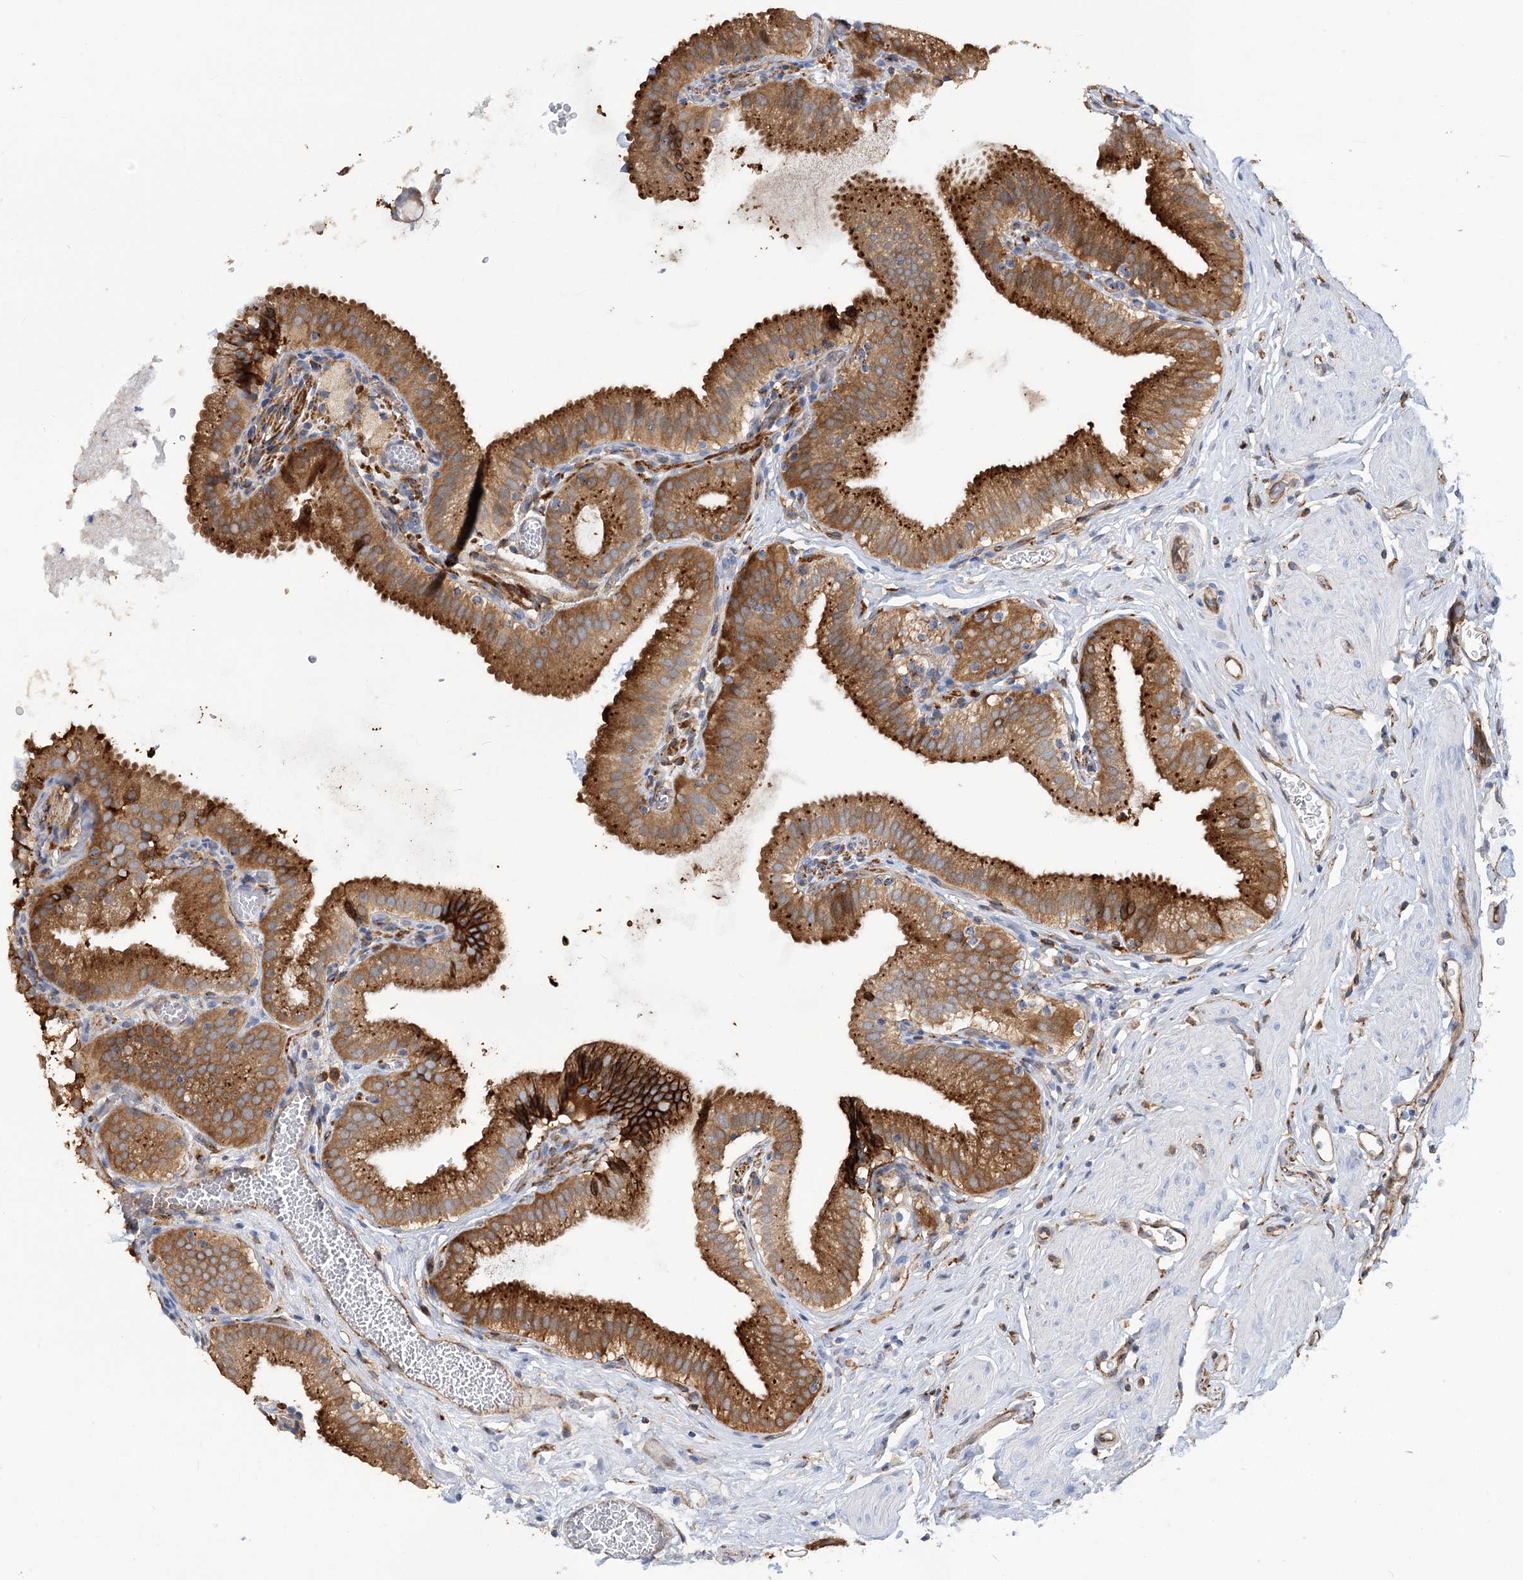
{"staining": {"intensity": "strong", "quantity": ">75%", "location": "cytoplasmic/membranous"}, "tissue": "gallbladder", "cell_type": "Glandular cells", "image_type": "normal", "snomed": [{"axis": "morphology", "description": "Normal tissue, NOS"}, {"axis": "topography", "description": "Gallbladder"}], "caption": "Protein staining reveals strong cytoplasmic/membranous positivity in about >75% of glandular cells in unremarkable gallbladder.", "gene": "GUSB", "patient": {"sex": "male", "age": 54}}